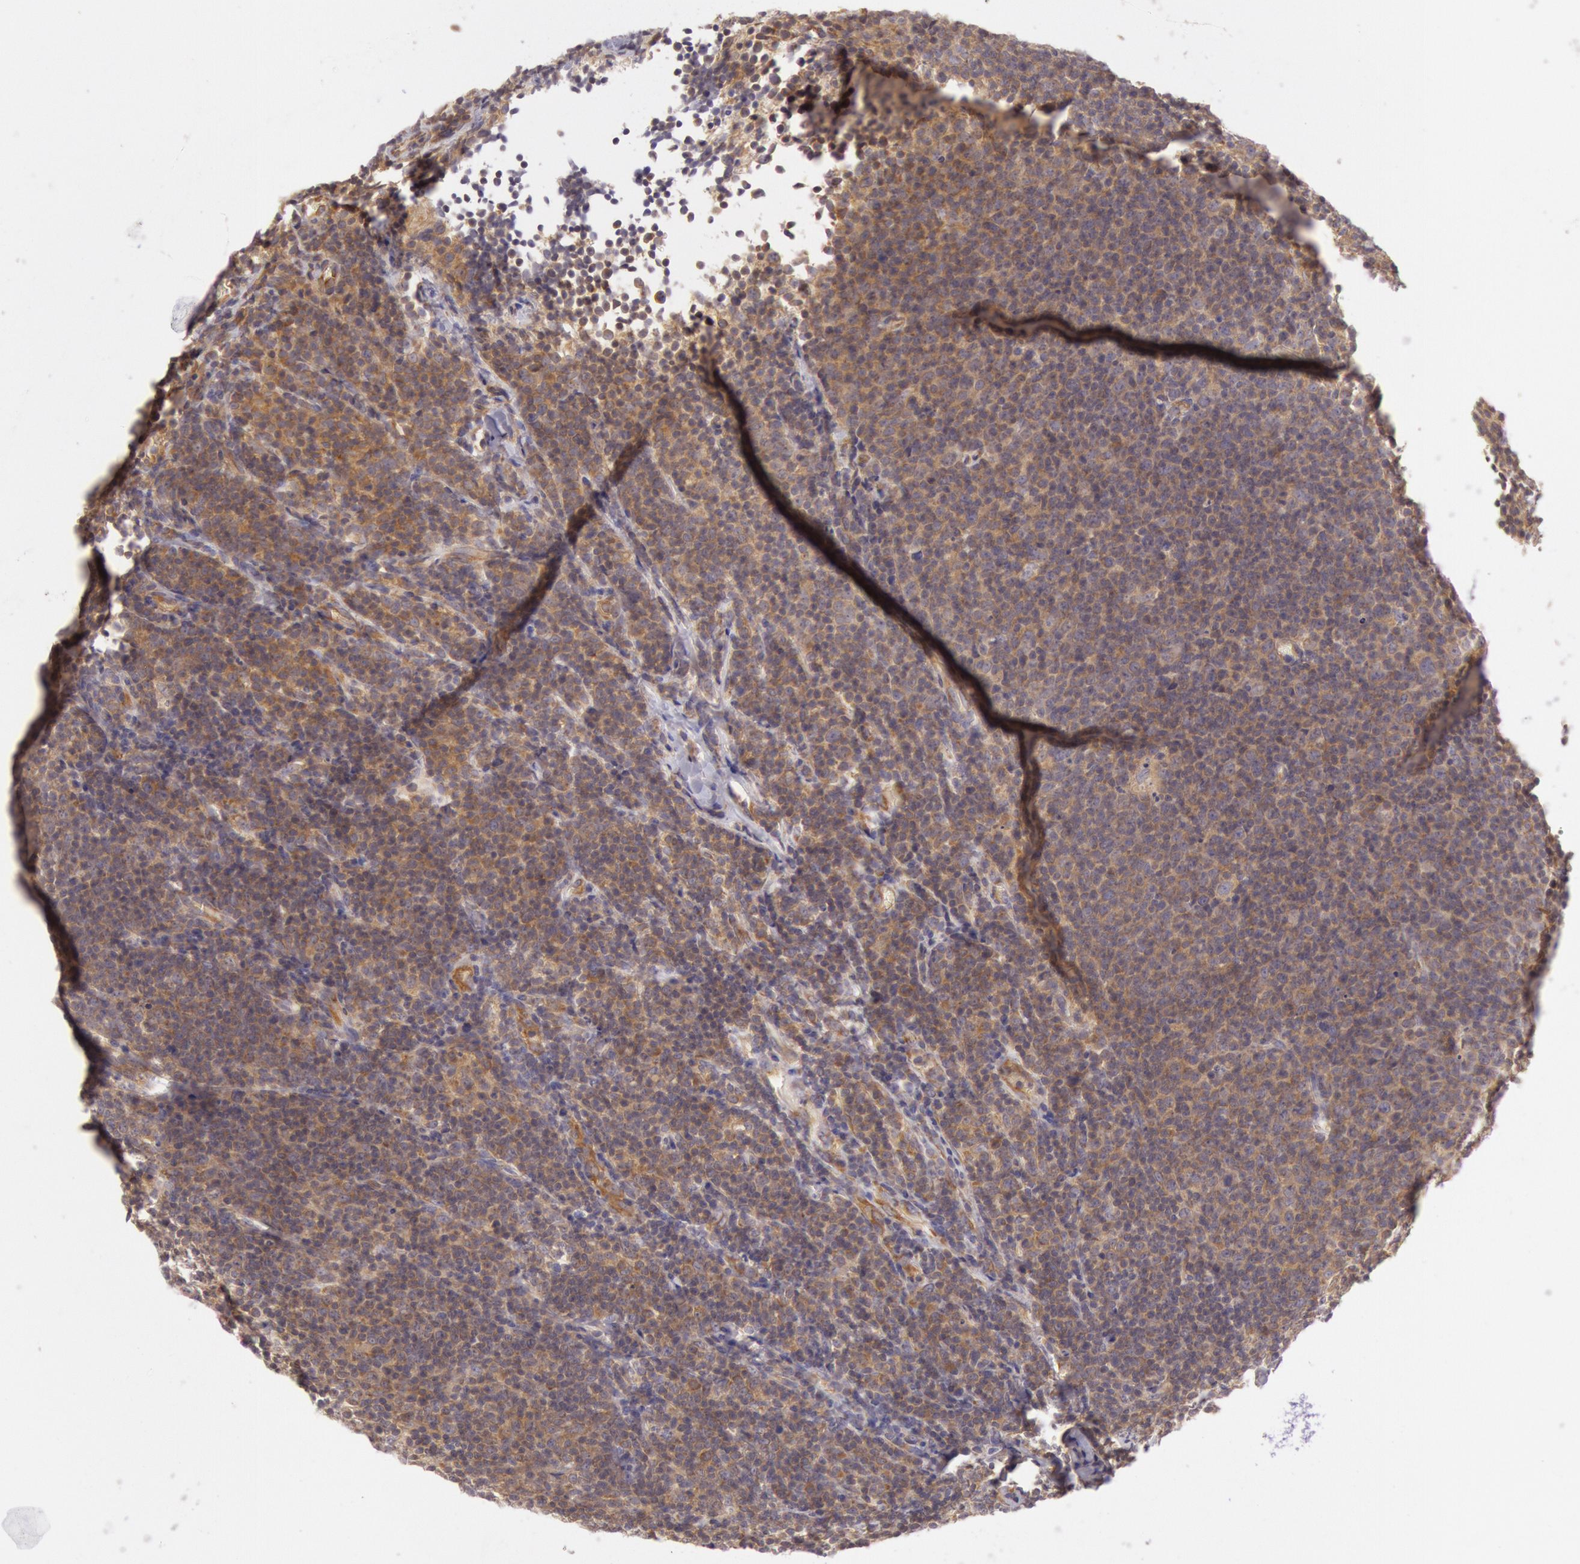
{"staining": {"intensity": "moderate", "quantity": ">75%", "location": "cytoplasmic/membranous"}, "tissue": "lymphoma", "cell_type": "Tumor cells", "image_type": "cancer", "snomed": [{"axis": "morphology", "description": "Malignant lymphoma, non-Hodgkin's type, Low grade"}, {"axis": "topography", "description": "Lymph node"}], "caption": "Moderate cytoplasmic/membranous staining for a protein is appreciated in approximately >75% of tumor cells of lymphoma using IHC.", "gene": "CHUK", "patient": {"sex": "male", "age": 74}}